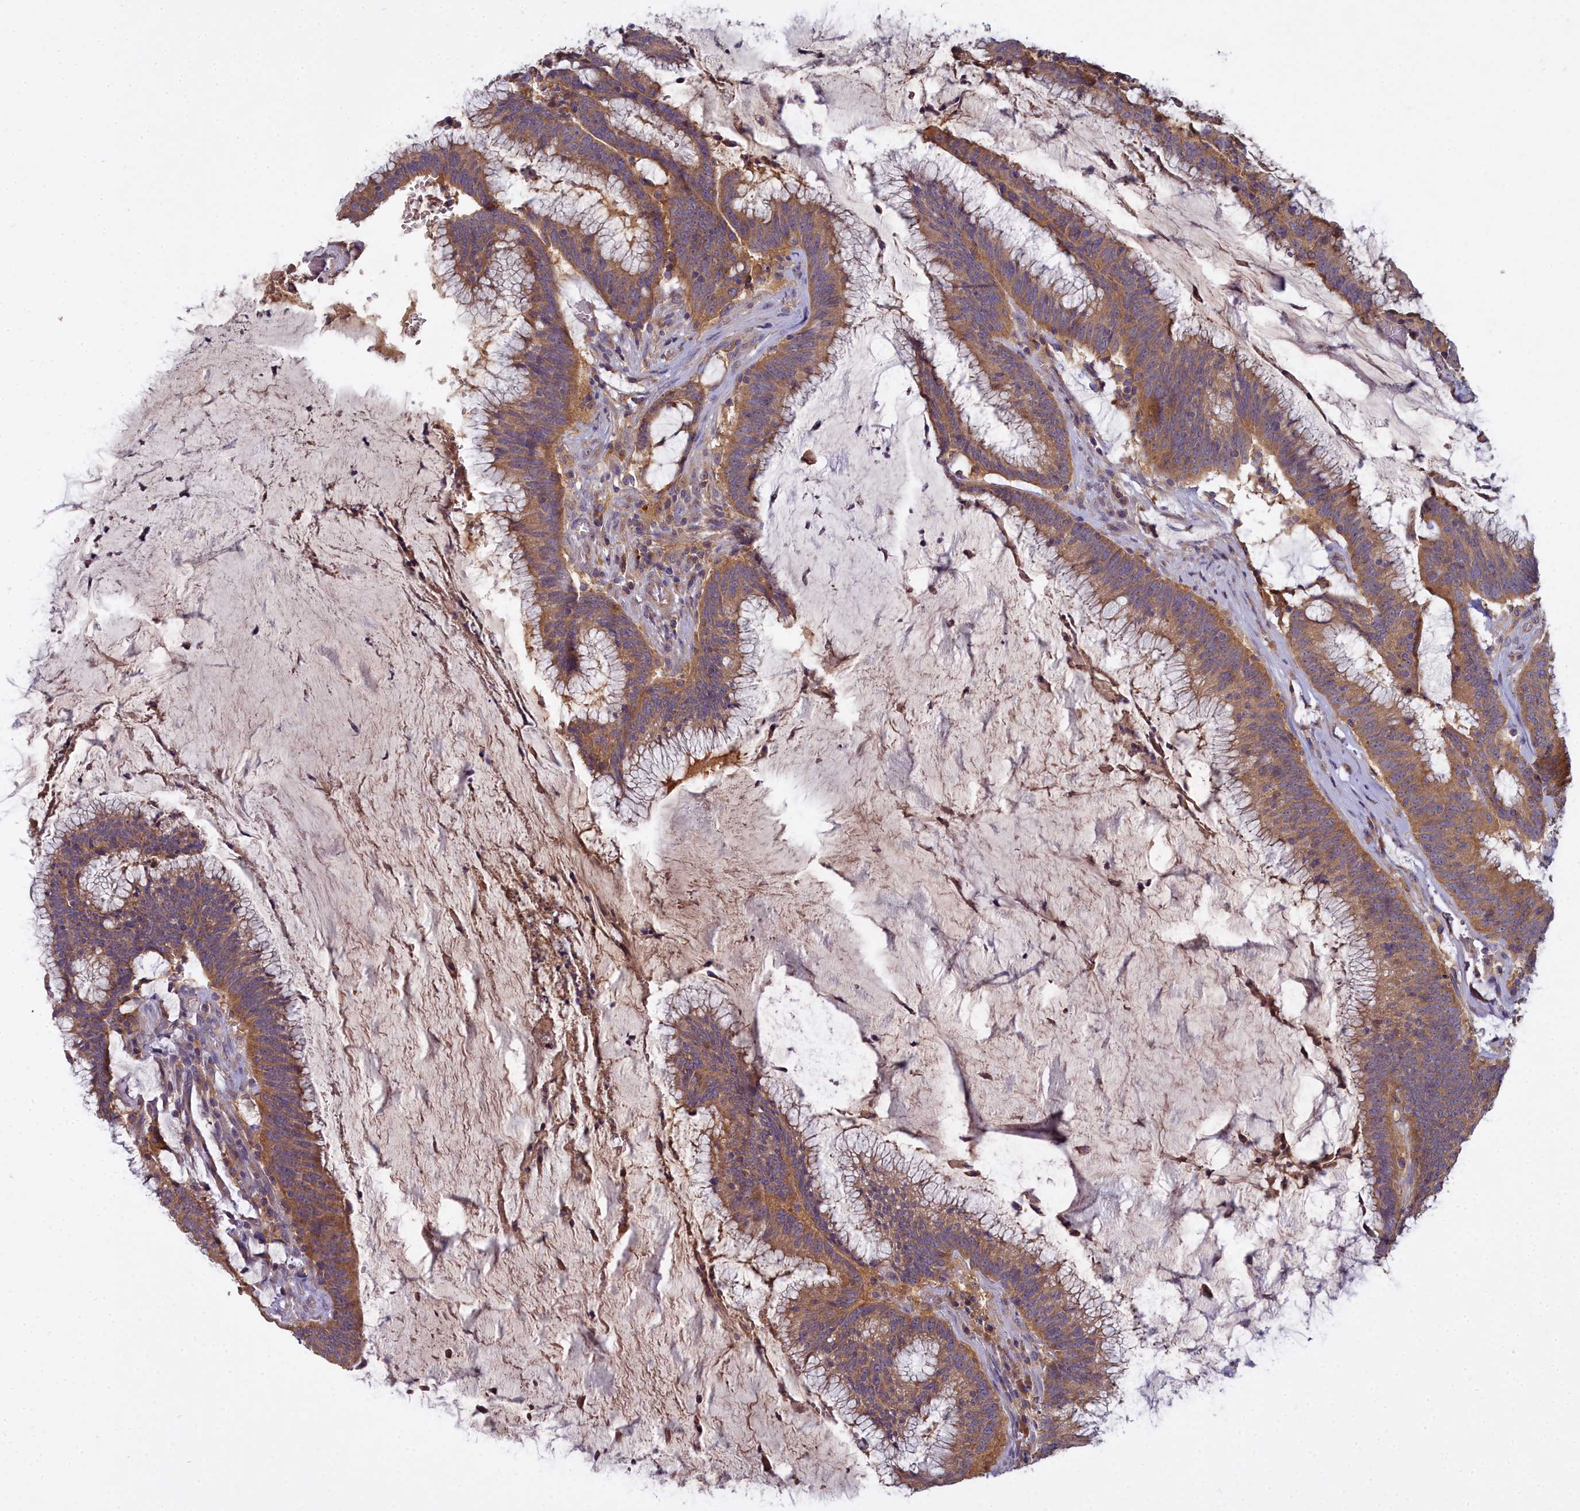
{"staining": {"intensity": "moderate", "quantity": ">75%", "location": "cytoplasmic/membranous"}, "tissue": "colorectal cancer", "cell_type": "Tumor cells", "image_type": "cancer", "snomed": [{"axis": "morphology", "description": "Adenocarcinoma, NOS"}, {"axis": "topography", "description": "Rectum"}], "caption": "The photomicrograph shows a brown stain indicating the presence of a protein in the cytoplasmic/membranous of tumor cells in colorectal cancer (adenocarcinoma).", "gene": "CCDC167", "patient": {"sex": "female", "age": 77}}